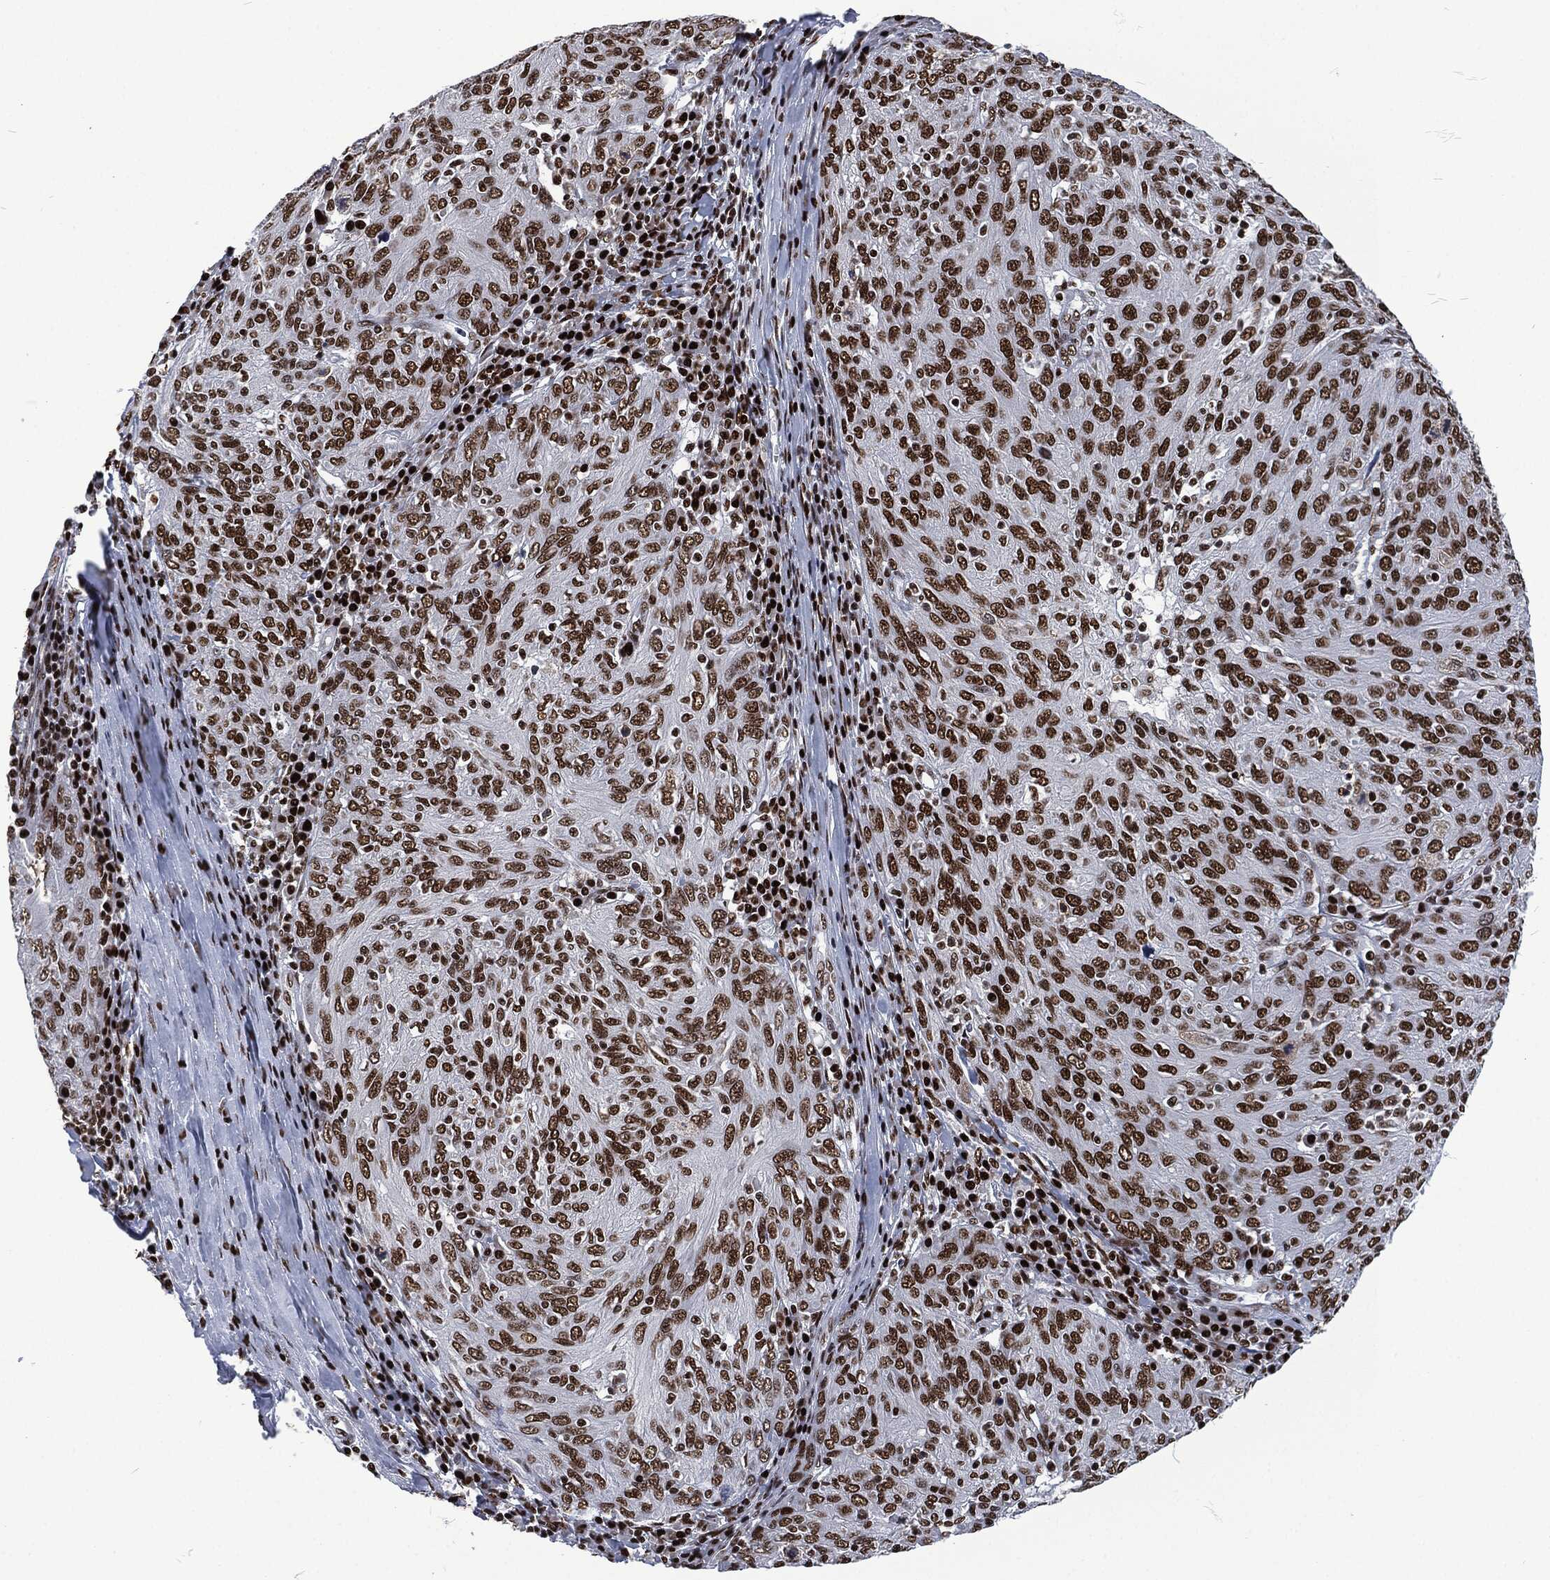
{"staining": {"intensity": "strong", "quantity": "25%-75%", "location": "nuclear"}, "tissue": "ovarian cancer", "cell_type": "Tumor cells", "image_type": "cancer", "snomed": [{"axis": "morphology", "description": "Carcinoma, endometroid"}, {"axis": "topography", "description": "Ovary"}], "caption": "Human ovarian endometroid carcinoma stained for a protein (brown) displays strong nuclear positive staining in approximately 25%-75% of tumor cells.", "gene": "DCPS", "patient": {"sex": "female", "age": 50}}